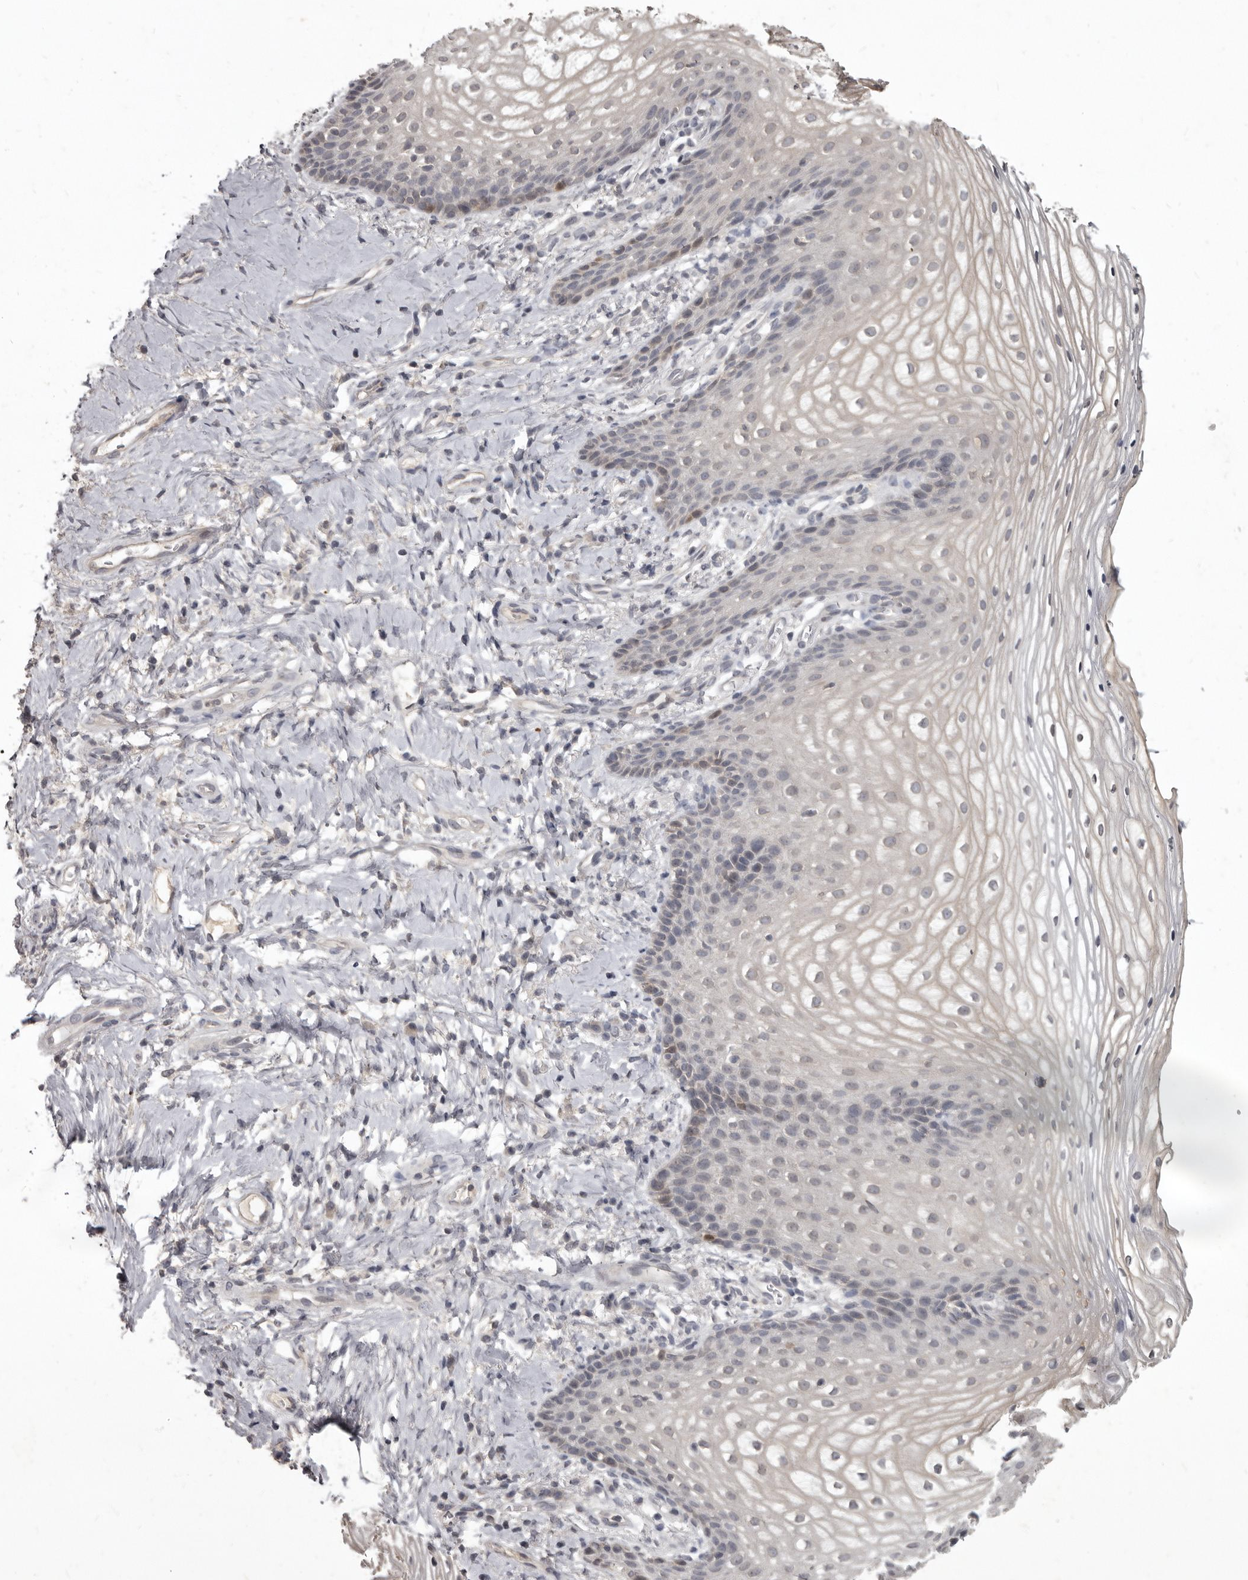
{"staining": {"intensity": "moderate", "quantity": "<25%", "location": "cytoplasmic/membranous,nuclear"}, "tissue": "vagina", "cell_type": "Squamous epithelial cells", "image_type": "normal", "snomed": [{"axis": "morphology", "description": "Normal tissue, NOS"}, {"axis": "topography", "description": "Vagina"}], "caption": "Protein staining demonstrates moderate cytoplasmic/membranous,nuclear positivity in about <25% of squamous epithelial cells in unremarkable vagina. Ihc stains the protein of interest in brown and the nuclei are stained blue.", "gene": "SULT1E1", "patient": {"sex": "female", "age": 60}}